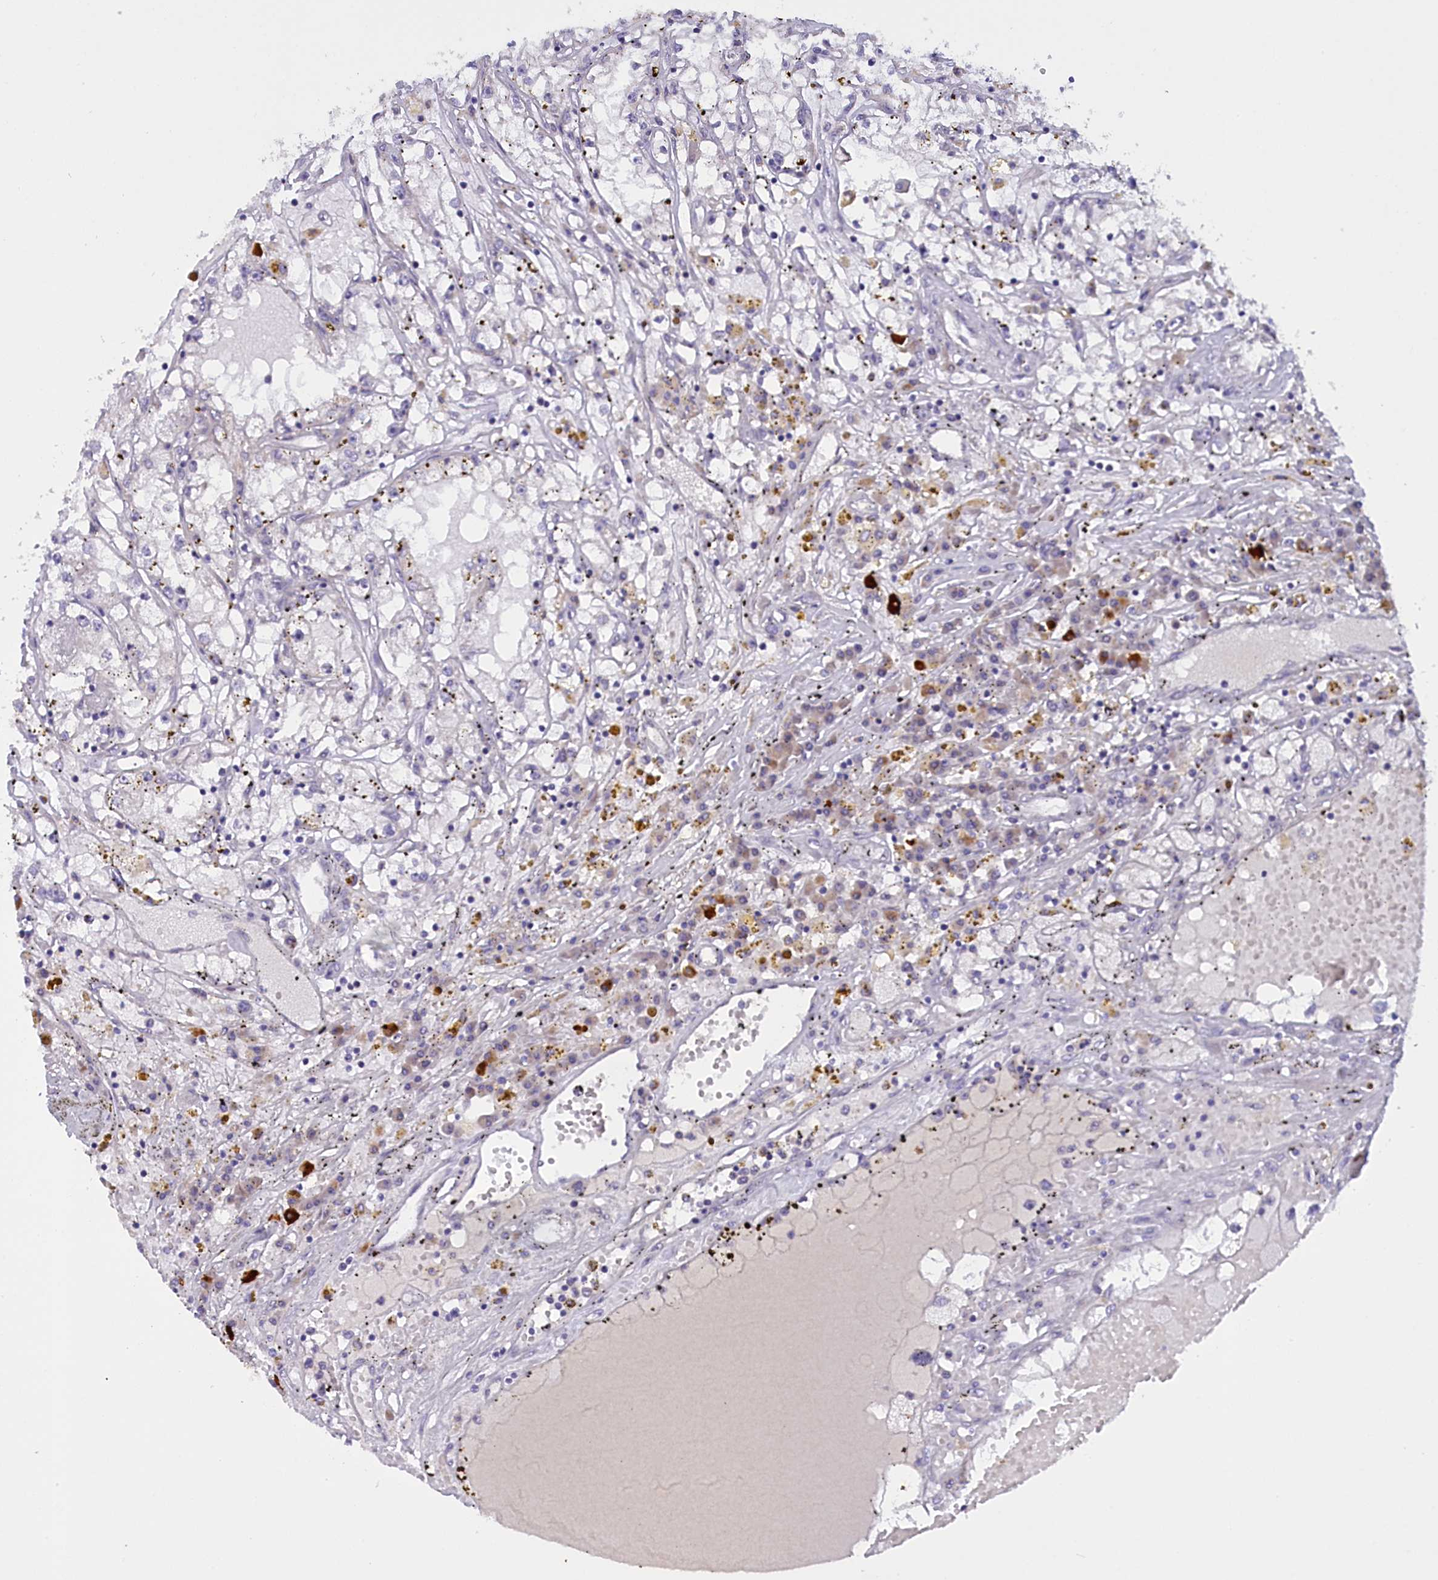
{"staining": {"intensity": "negative", "quantity": "none", "location": "none"}, "tissue": "renal cancer", "cell_type": "Tumor cells", "image_type": "cancer", "snomed": [{"axis": "morphology", "description": "Adenocarcinoma, NOS"}, {"axis": "topography", "description": "Kidney"}], "caption": "Immunohistochemistry (IHC) of human renal cancer (adenocarcinoma) shows no staining in tumor cells.", "gene": "FAM149B1", "patient": {"sex": "male", "age": 56}}